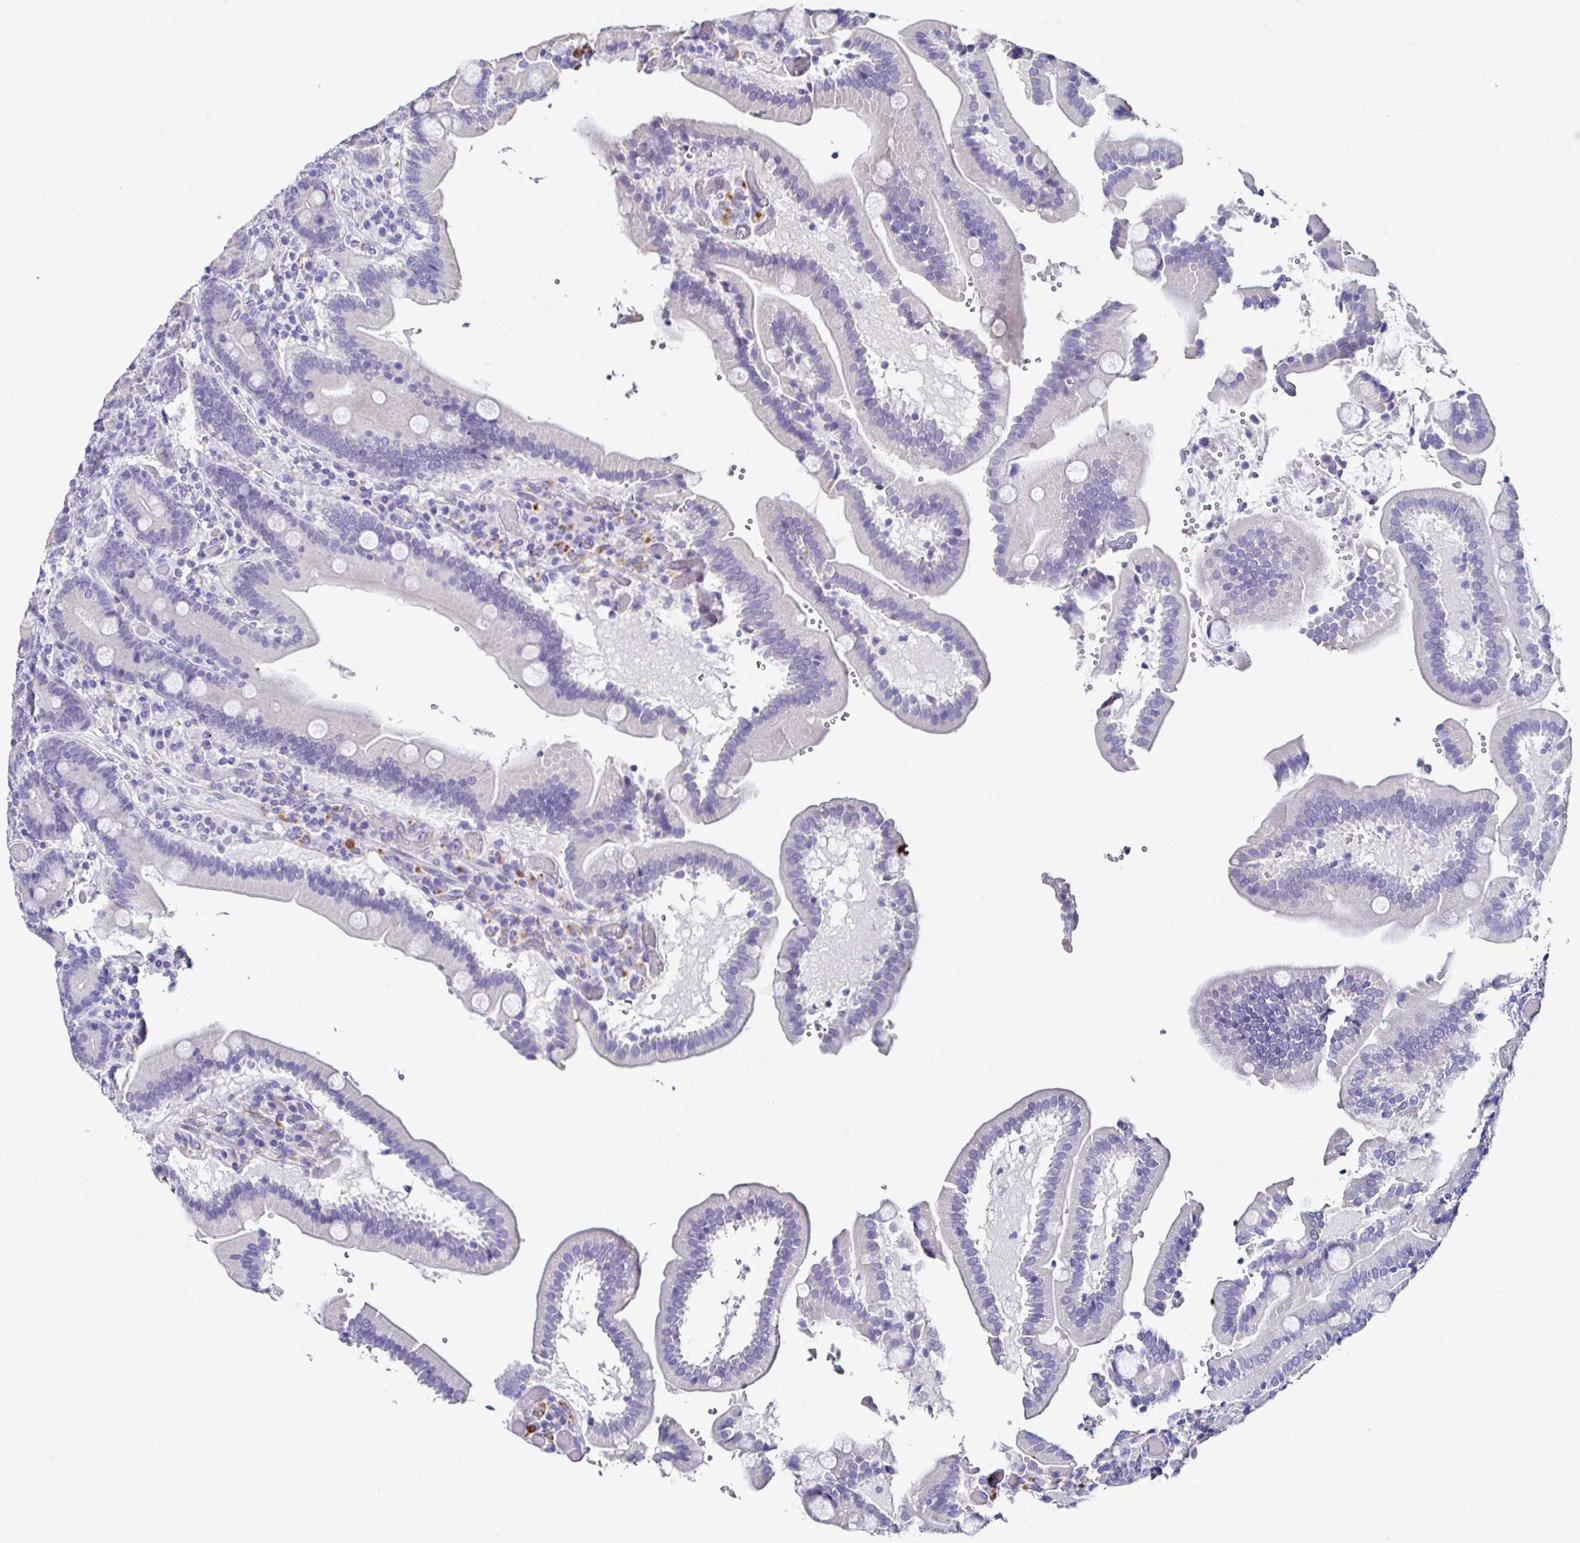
{"staining": {"intensity": "negative", "quantity": "none", "location": "none"}, "tissue": "duodenum", "cell_type": "Glandular cells", "image_type": "normal", "snomed": [{"axis": "morphology", "description": "Normal tissue, NOS"}, {"axis": "topography", "description": "Duodenum"}], "caption": "This histopathology image is of normal duodenum stained with immunohistochemistry to label a protein in brown with the nuclei are counter-stained blue. There is no positivity in glandular cells. (DAB IHC visualized using brightfield microscopy, high magnification).", "gene": "TMPRSS11E", "patient": {"sex": "female", "age": 62}}